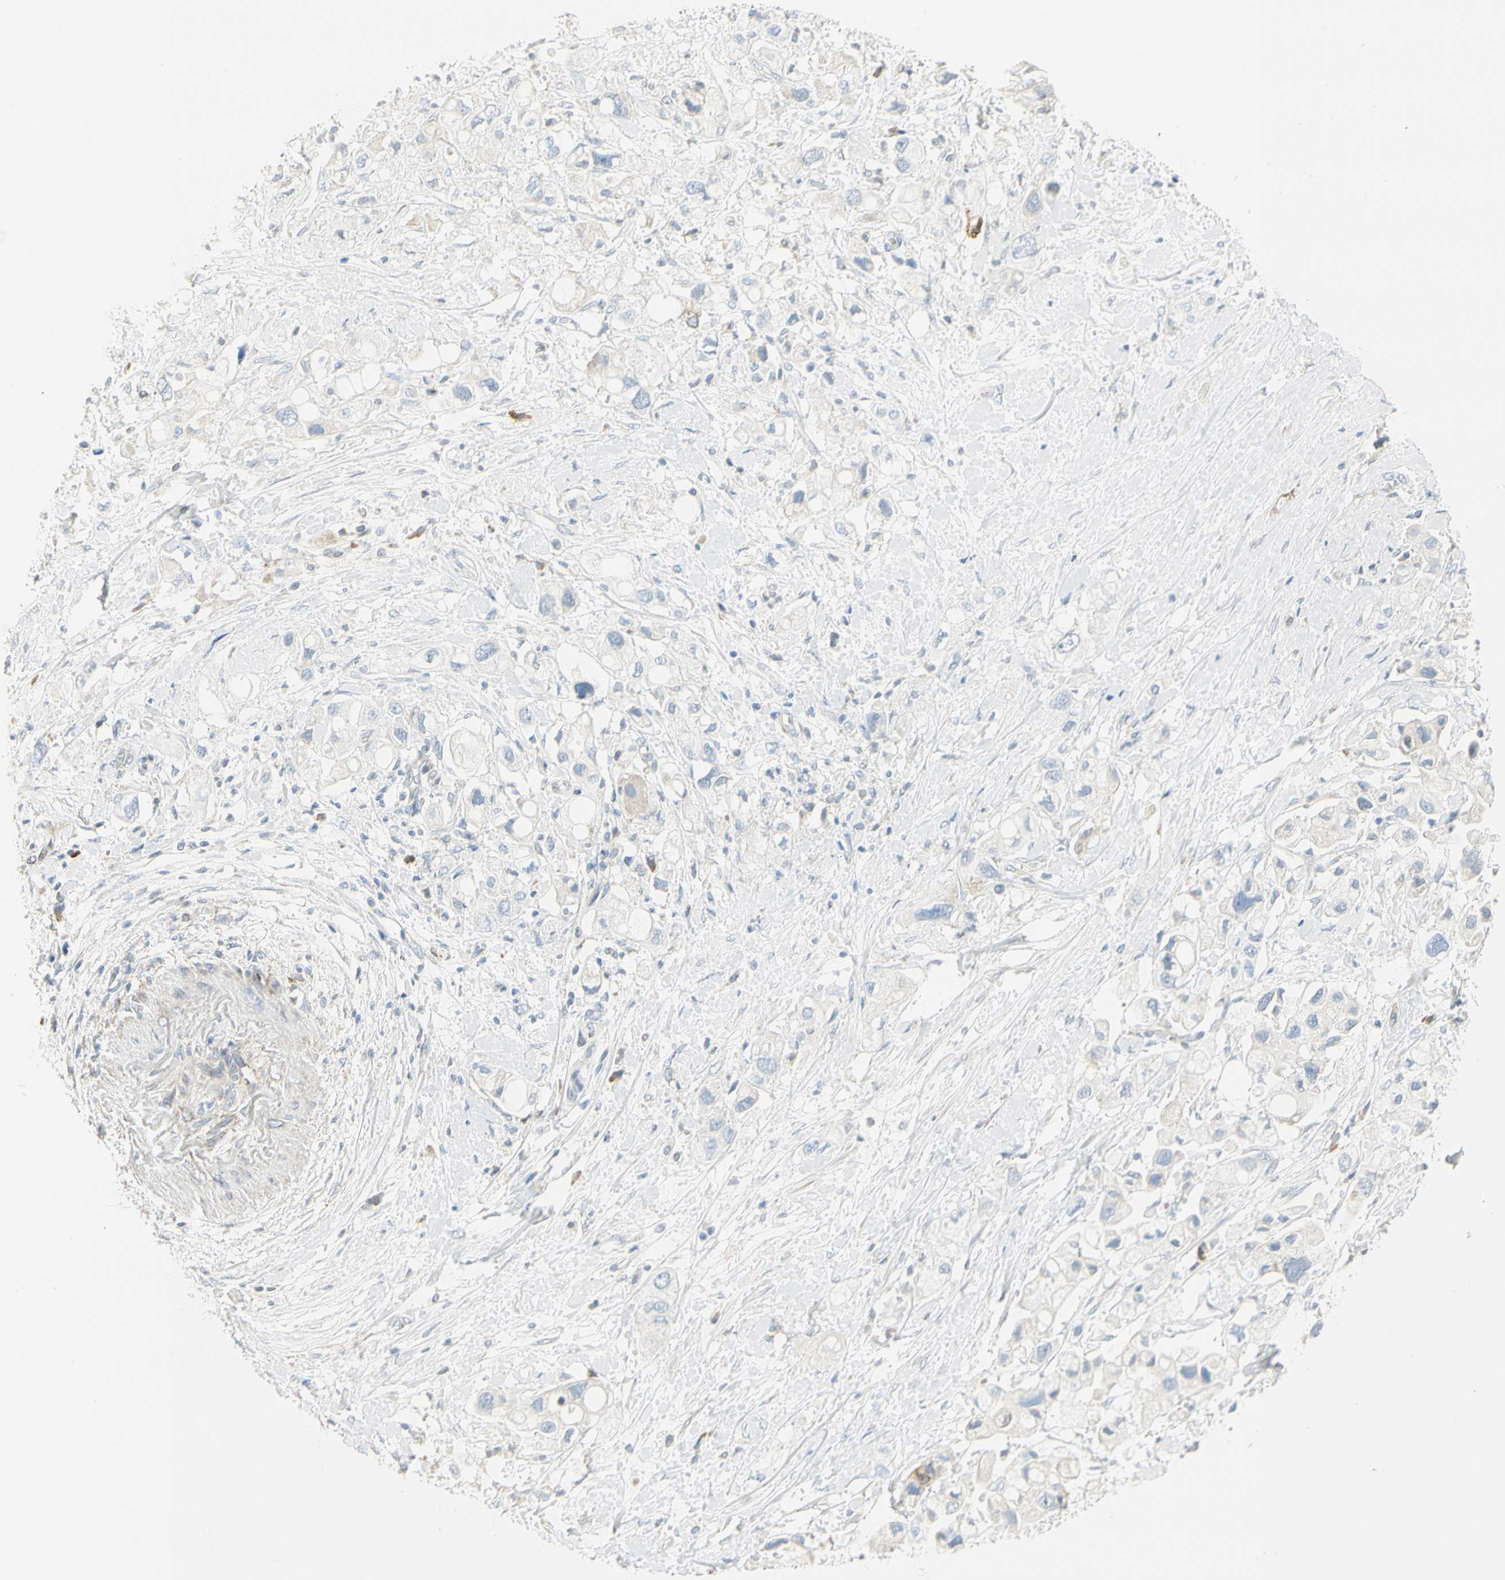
{"staining": {"intensity": "negative", "quantity": "none", "location": "none"}, "tissue": "pancreatic cancer", "cell_type": "Tumor cells", "image_type": "cancer", "snomed": [{"axis": "morphology", "description": "Adenocarcinoma, NOS"}, {"axis": "topography", "description": "Pancreas"}], "caption": "Tumor cells are negative for protein expression in human pancreatic adenocarcinoma.", "gene": "TNFSF11", "patient": {"sex": "female", "age": 56}}